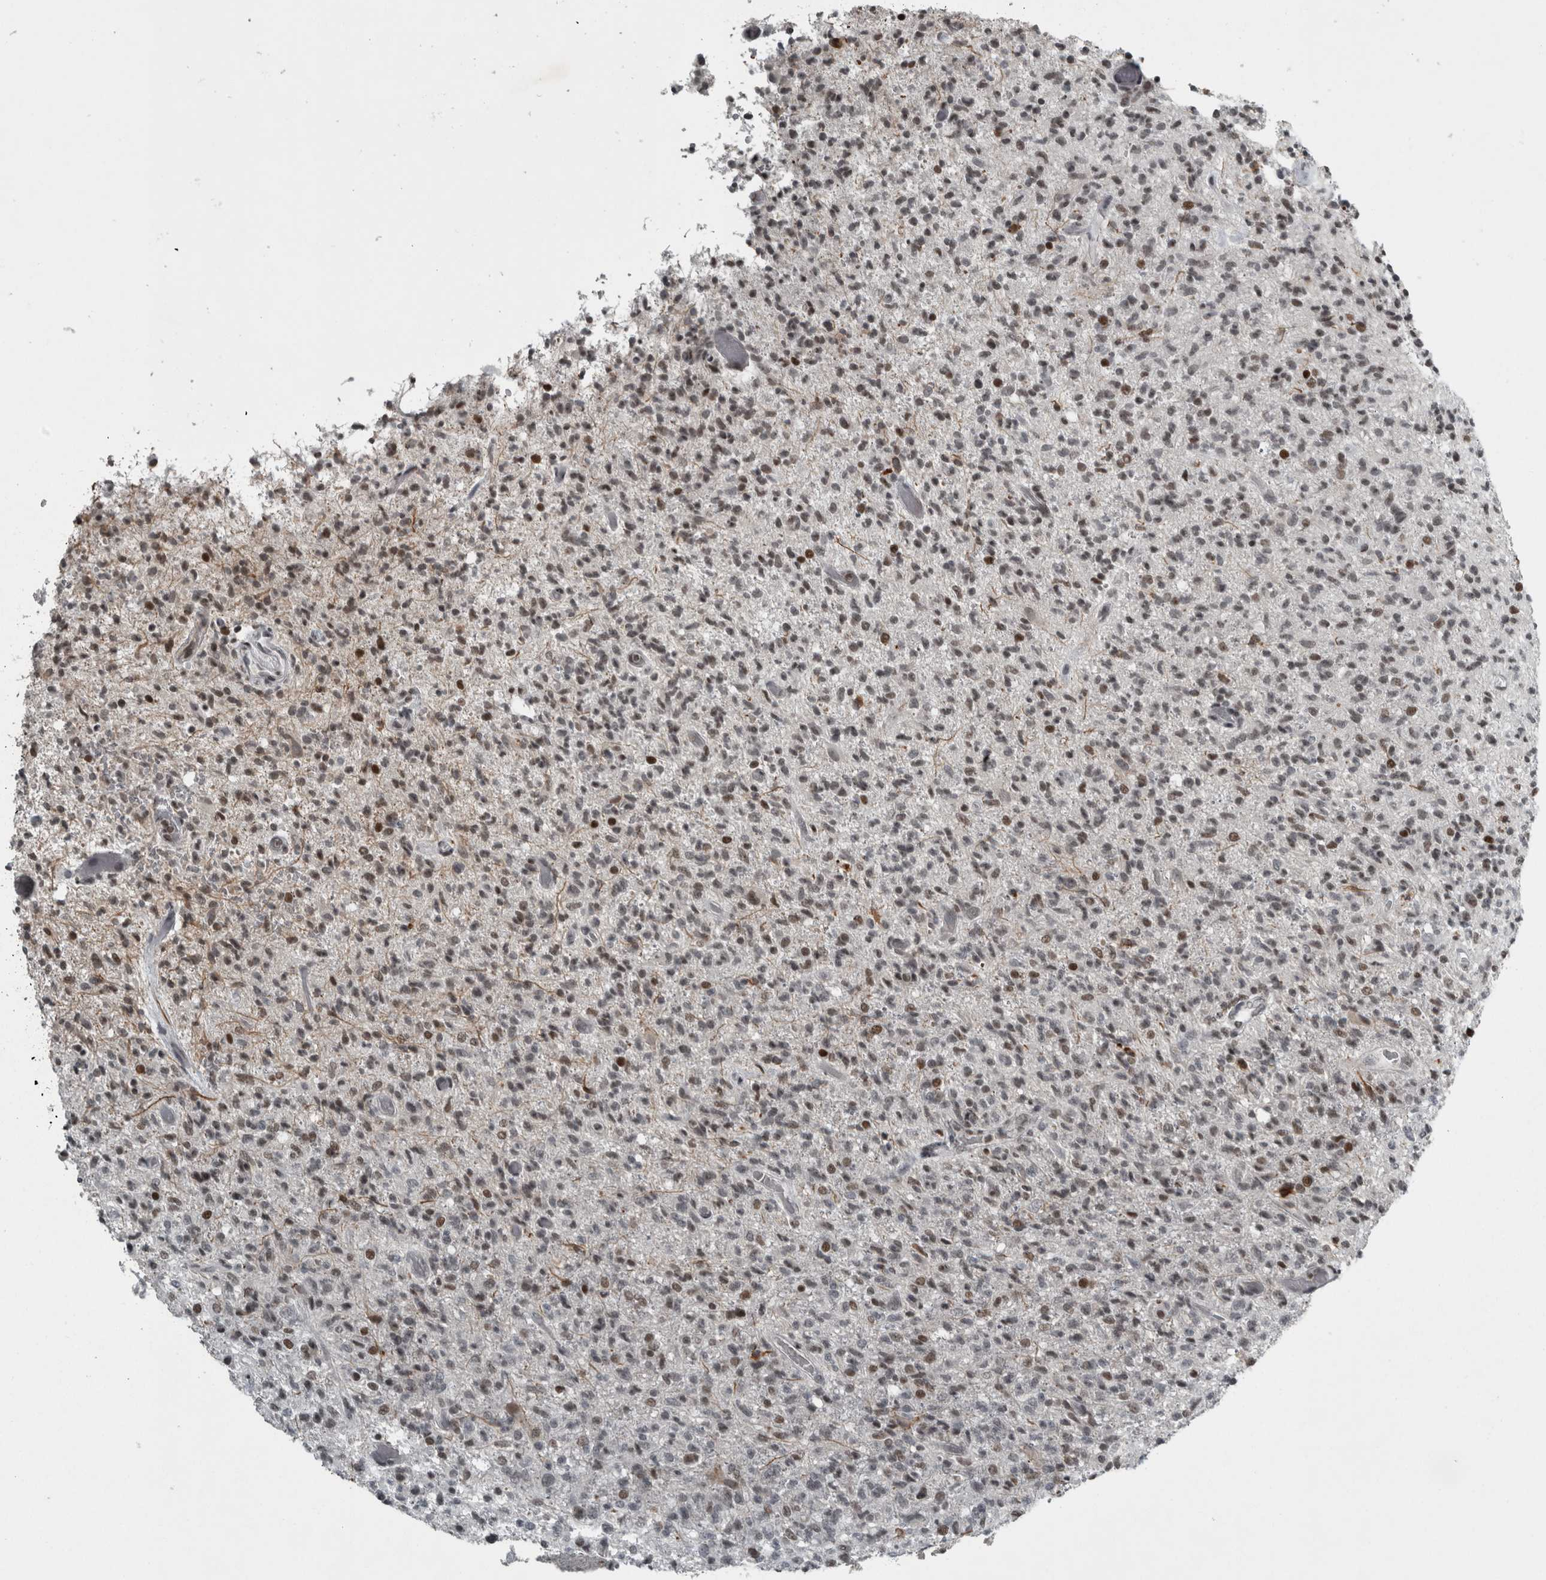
{"staining": {"intensity": "moderate", "quantity": "25%-75%", "location": "nuclear"}, "tissue": "glioma", "cell_type": "Tumor cells", "image_type": "cancer", "snomed": [{"axis": "morphology", "description": "Glioma, malignant, High grade"}, {"axis": "topography", "description": "Brain"}], "caption": "Moderate nuclear positivity is present in approximately 25%-75% of tumor cells in malignant high-grade glioma.", "gene": "UNC50", "patient": {"sex": "female", "age": 57}}